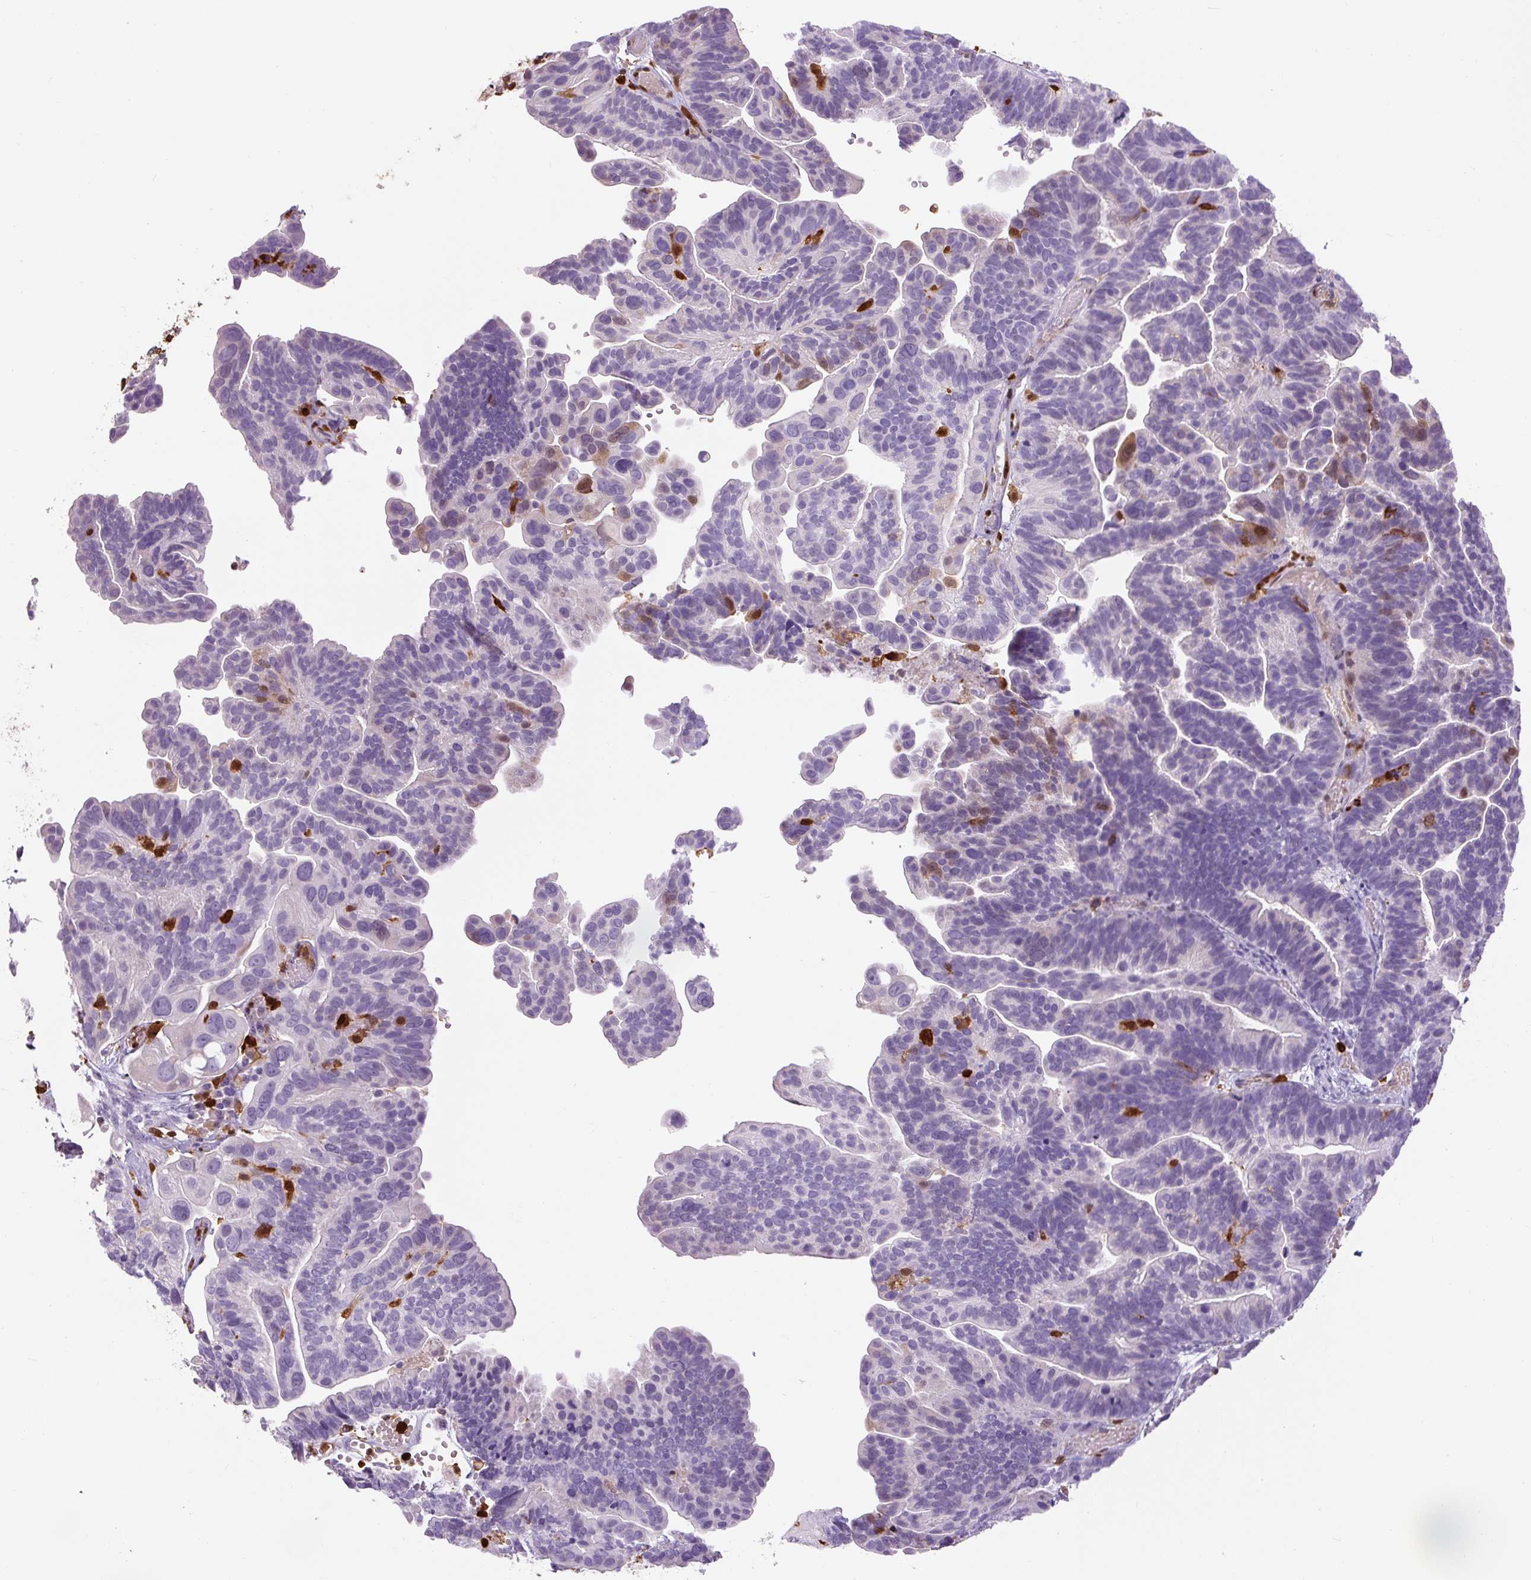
{"staining": {"intensity": "weak", "quantity": "<25%", "location": "cytoplasmic/membranous,nuclear"}, "tissue": "ovarian cancer", "cell_type": "Tumor cells", "image_type": "cancer", "snomed": [{"axis": "morphology", "description": "Cystadenocarcinoma, serous, NOS"}, {"axis": "topography", "description": "Ovary"}], "caption": "Human ovarian cancer stained for a protein using IHC shows no expression in tumor cells.", "gene": "S100A4", "patient": {"sex": "female", "age": 56}}